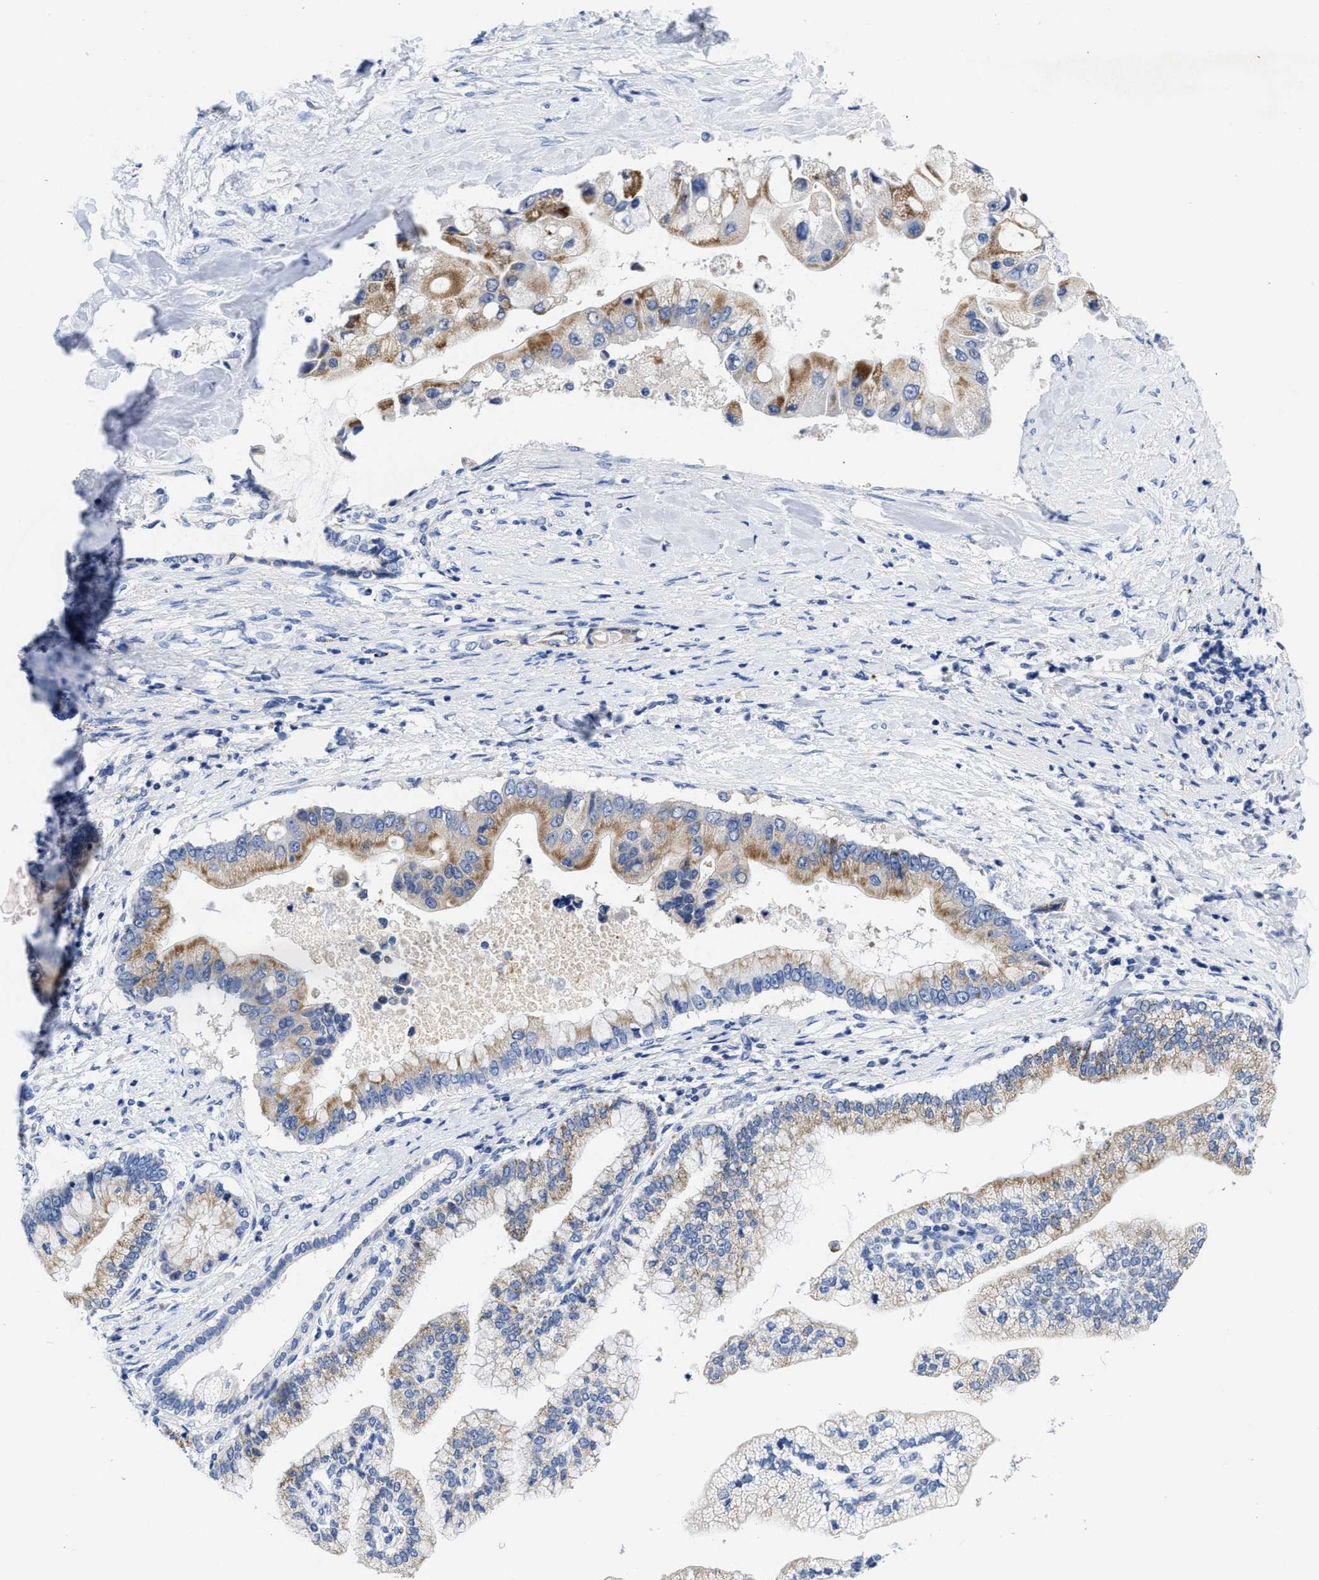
{"staining": {"intensity": "moderate", "quantity": ">75%", "location": "cytoplasmic/membranous"}, "tissue": "liver cancer", "cell_type": "Tumor cells", "image_type": "cancer", "snomed": [{"axis": "morphology", "description": "Cholangiocarcinoma"}, {"axis": "topography", "description": "Liver"}], "caption": "An image showing moderate cytoplasmic/membranous positivity in approximately >75% of tumor cells in liver cancer, as visualized by brown immunohistochemical staining.", "gene": "TBRG4", "patient": {"sex": "male", "age": 50}}